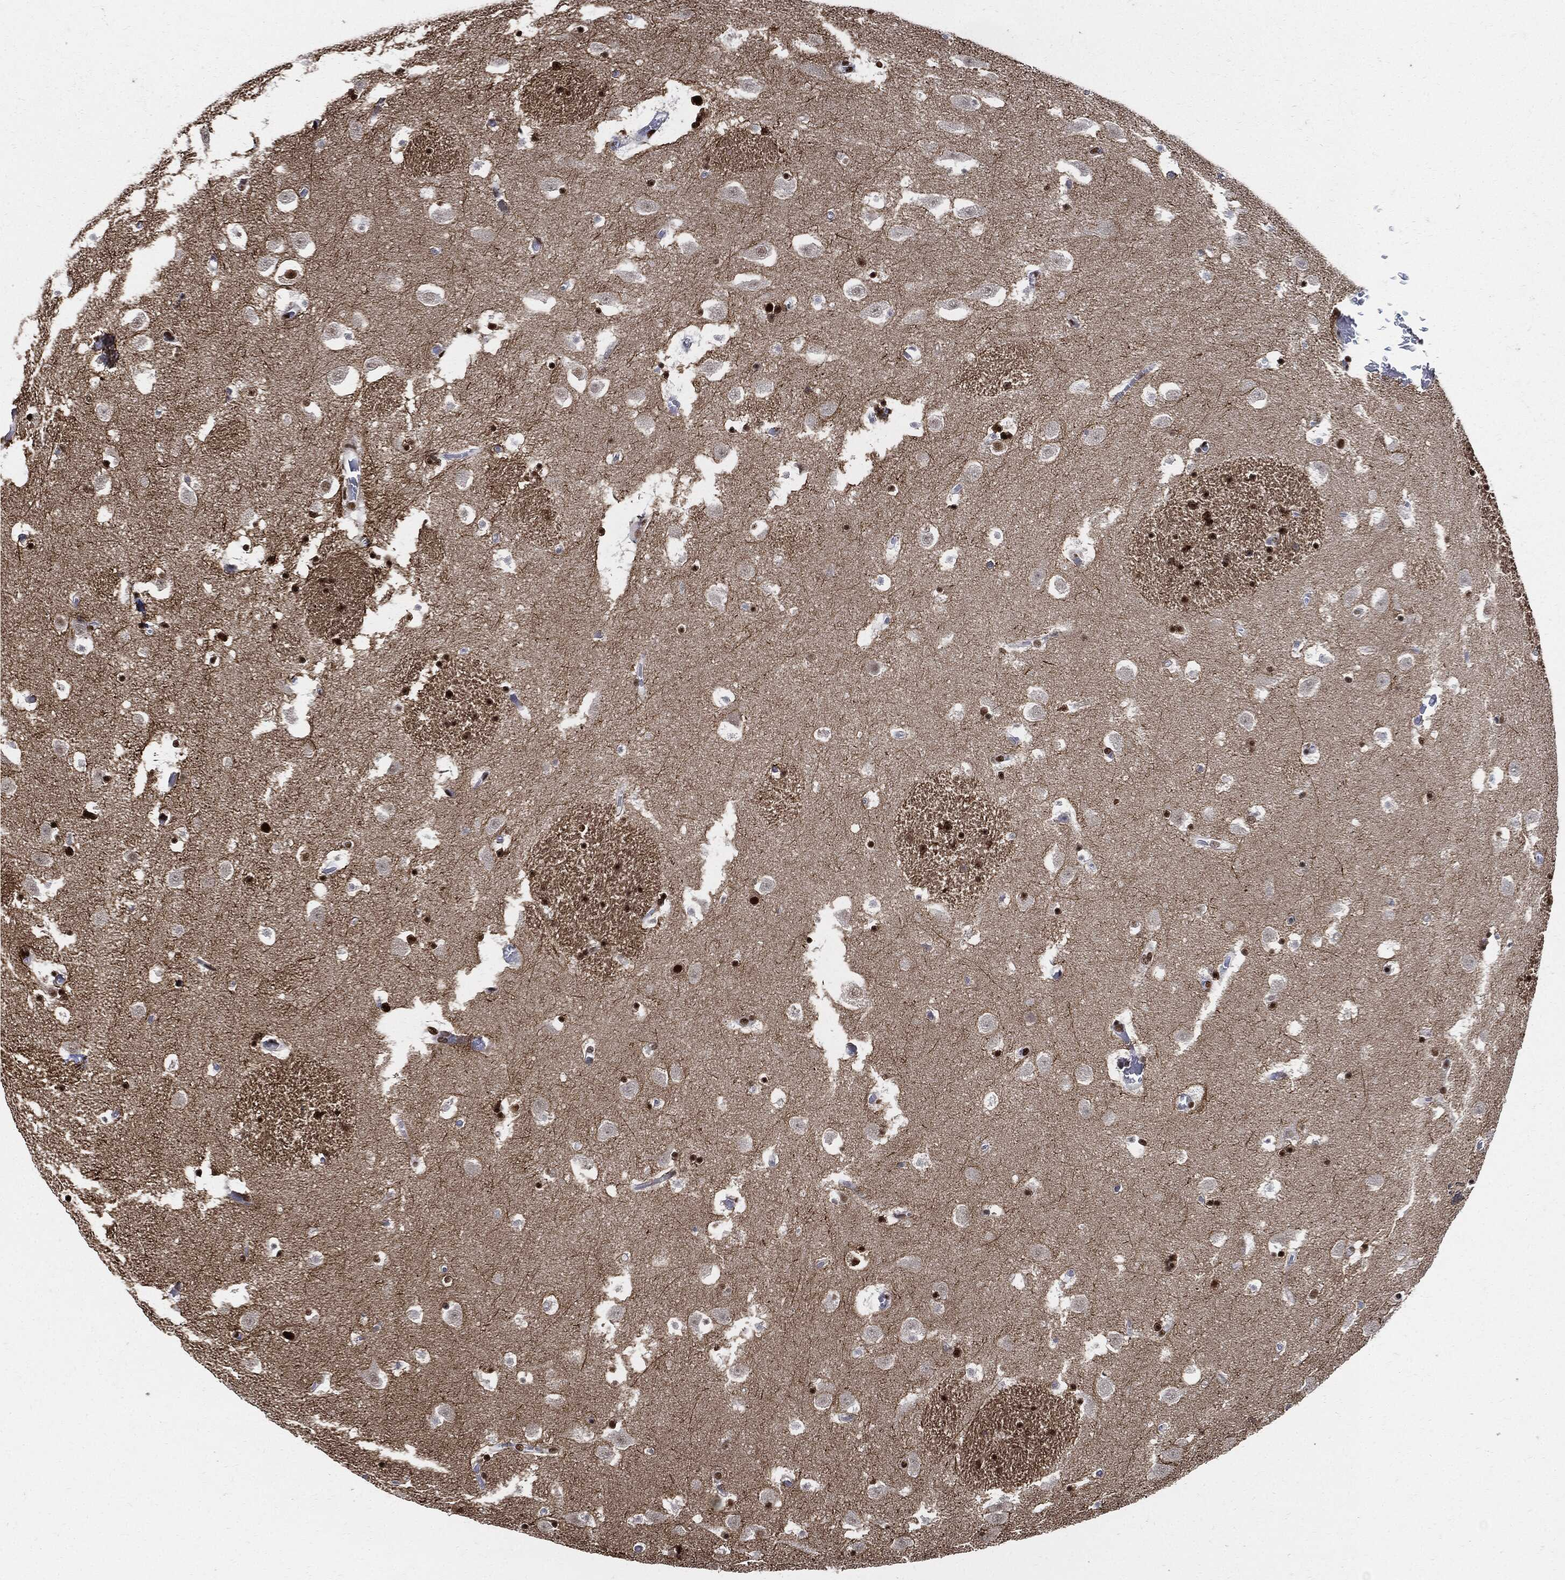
{"staining": {"intensity": "strong", "quantity": "25%-75%", "location": "nuclear"}, "tissue": "caudate", "cell_type": "Glial cells", "image_type": "normal", "snomed": [{"axis": "morphology", "description": "Normal tissue, NOS"}, {"axis": "topography", "description": "Lateral ventricle wall"}], "caption": "A micrograph of caudate stained for a protein exhibits strong nuclear brown staining in glial cells. (IHC, brightfield microscopy, high magnification).", "gene": "RECQL", "patient": {"sex": "female", "age": 42}}